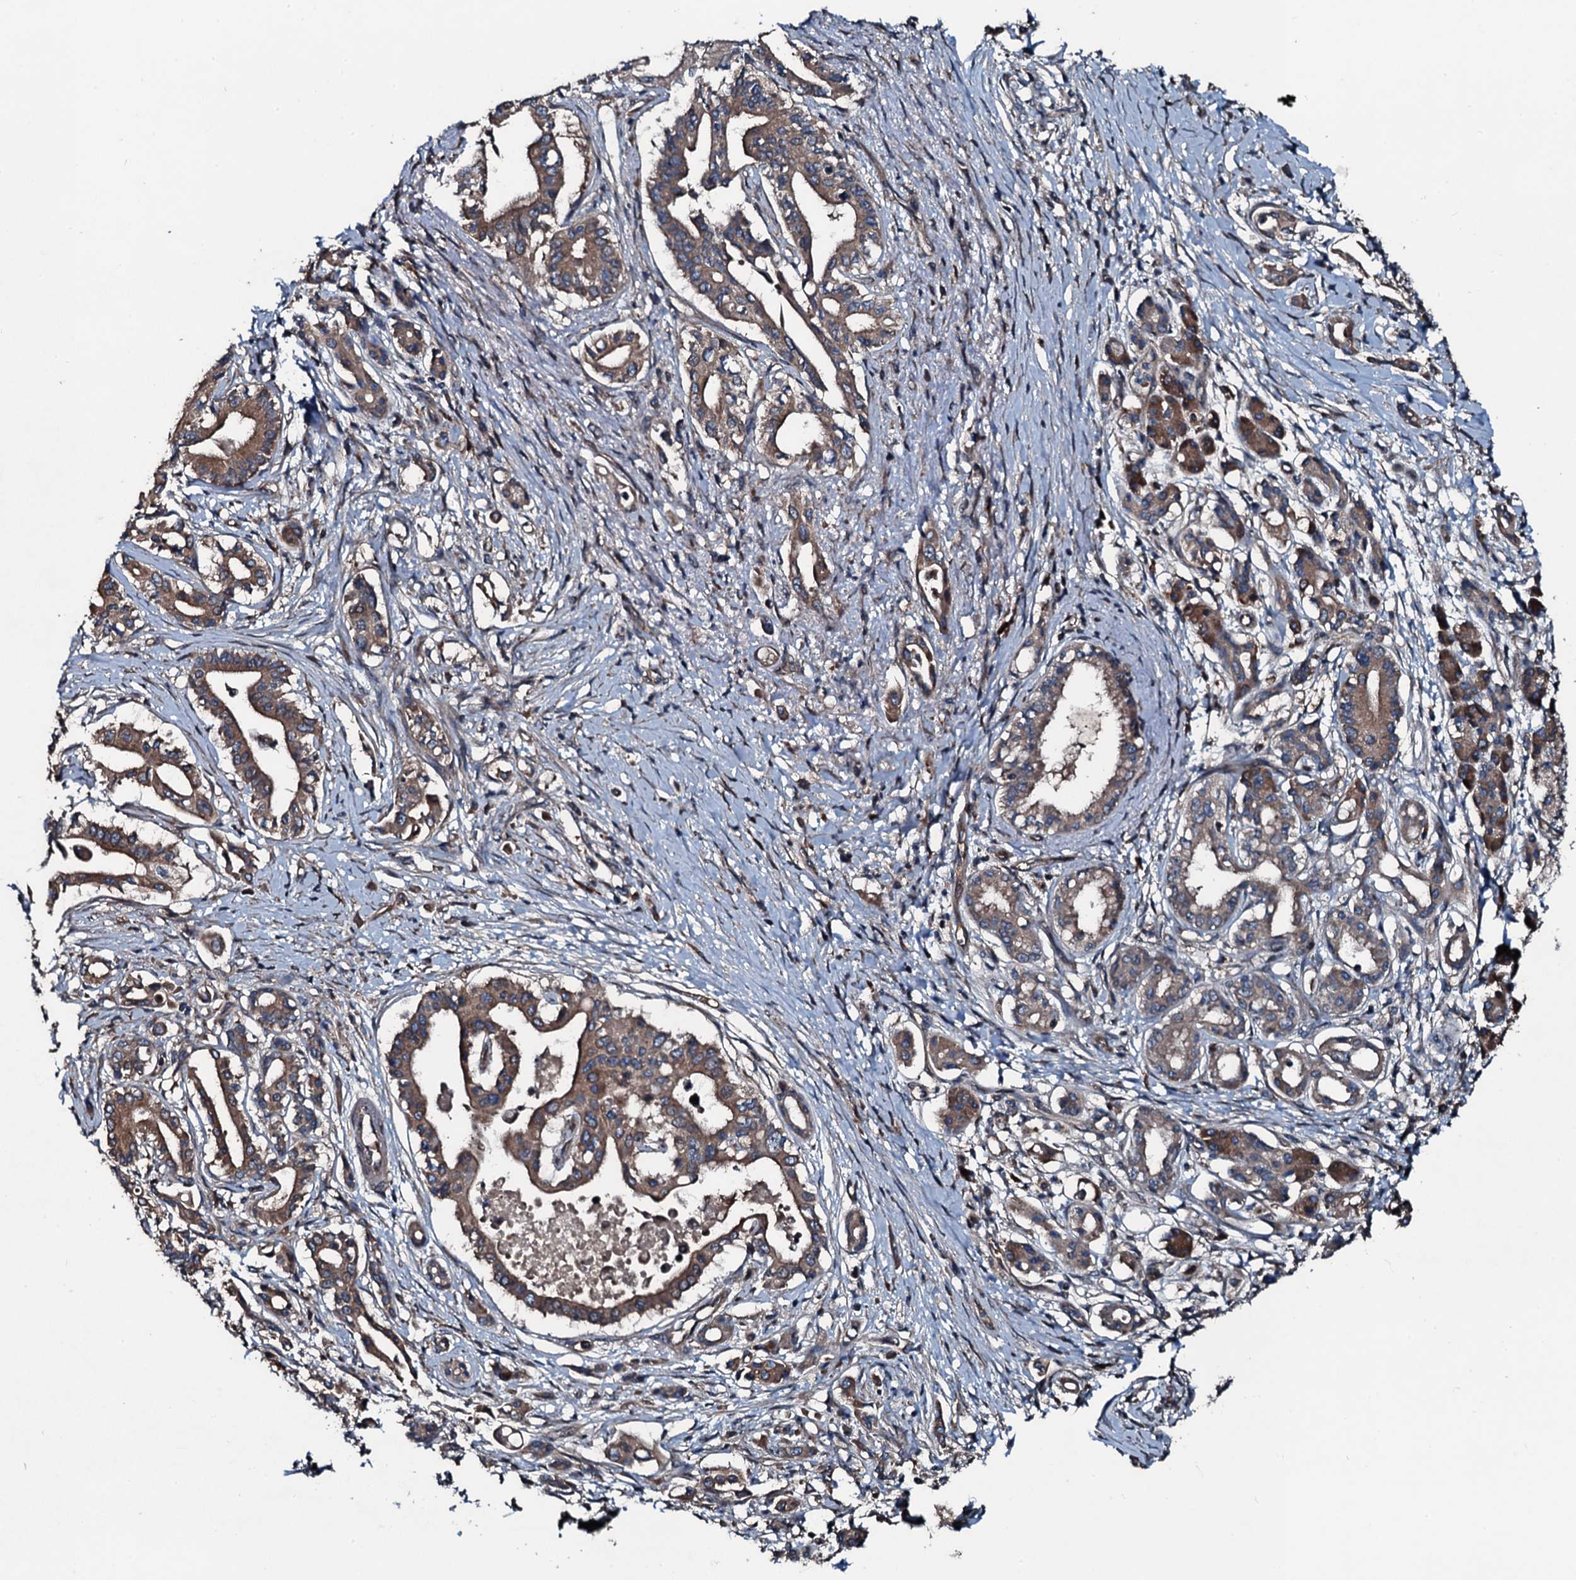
{"staining": {"intensity": "moderate", "quantity": ">75%", "location": "cytoplasmic/membranous"}, "tissue": "pancreatic cancer", "cell_type": "Tumor cells", "image_type": "cancer", "snomed": [{"axis": "morphology", "description": "Adenocarcinoma, NOS"}, {"axis": "topography", "description": "Pancreas"}], "caption": "Human pancreatic cancer (adenocarcinoma) stained with a brown dye demonstrates moderate cytoplasmic/membranous positive staining in approximately >75% of tumor cells.", "gene": "AARS1", "patient": {"sex": "female", "age": 77}}